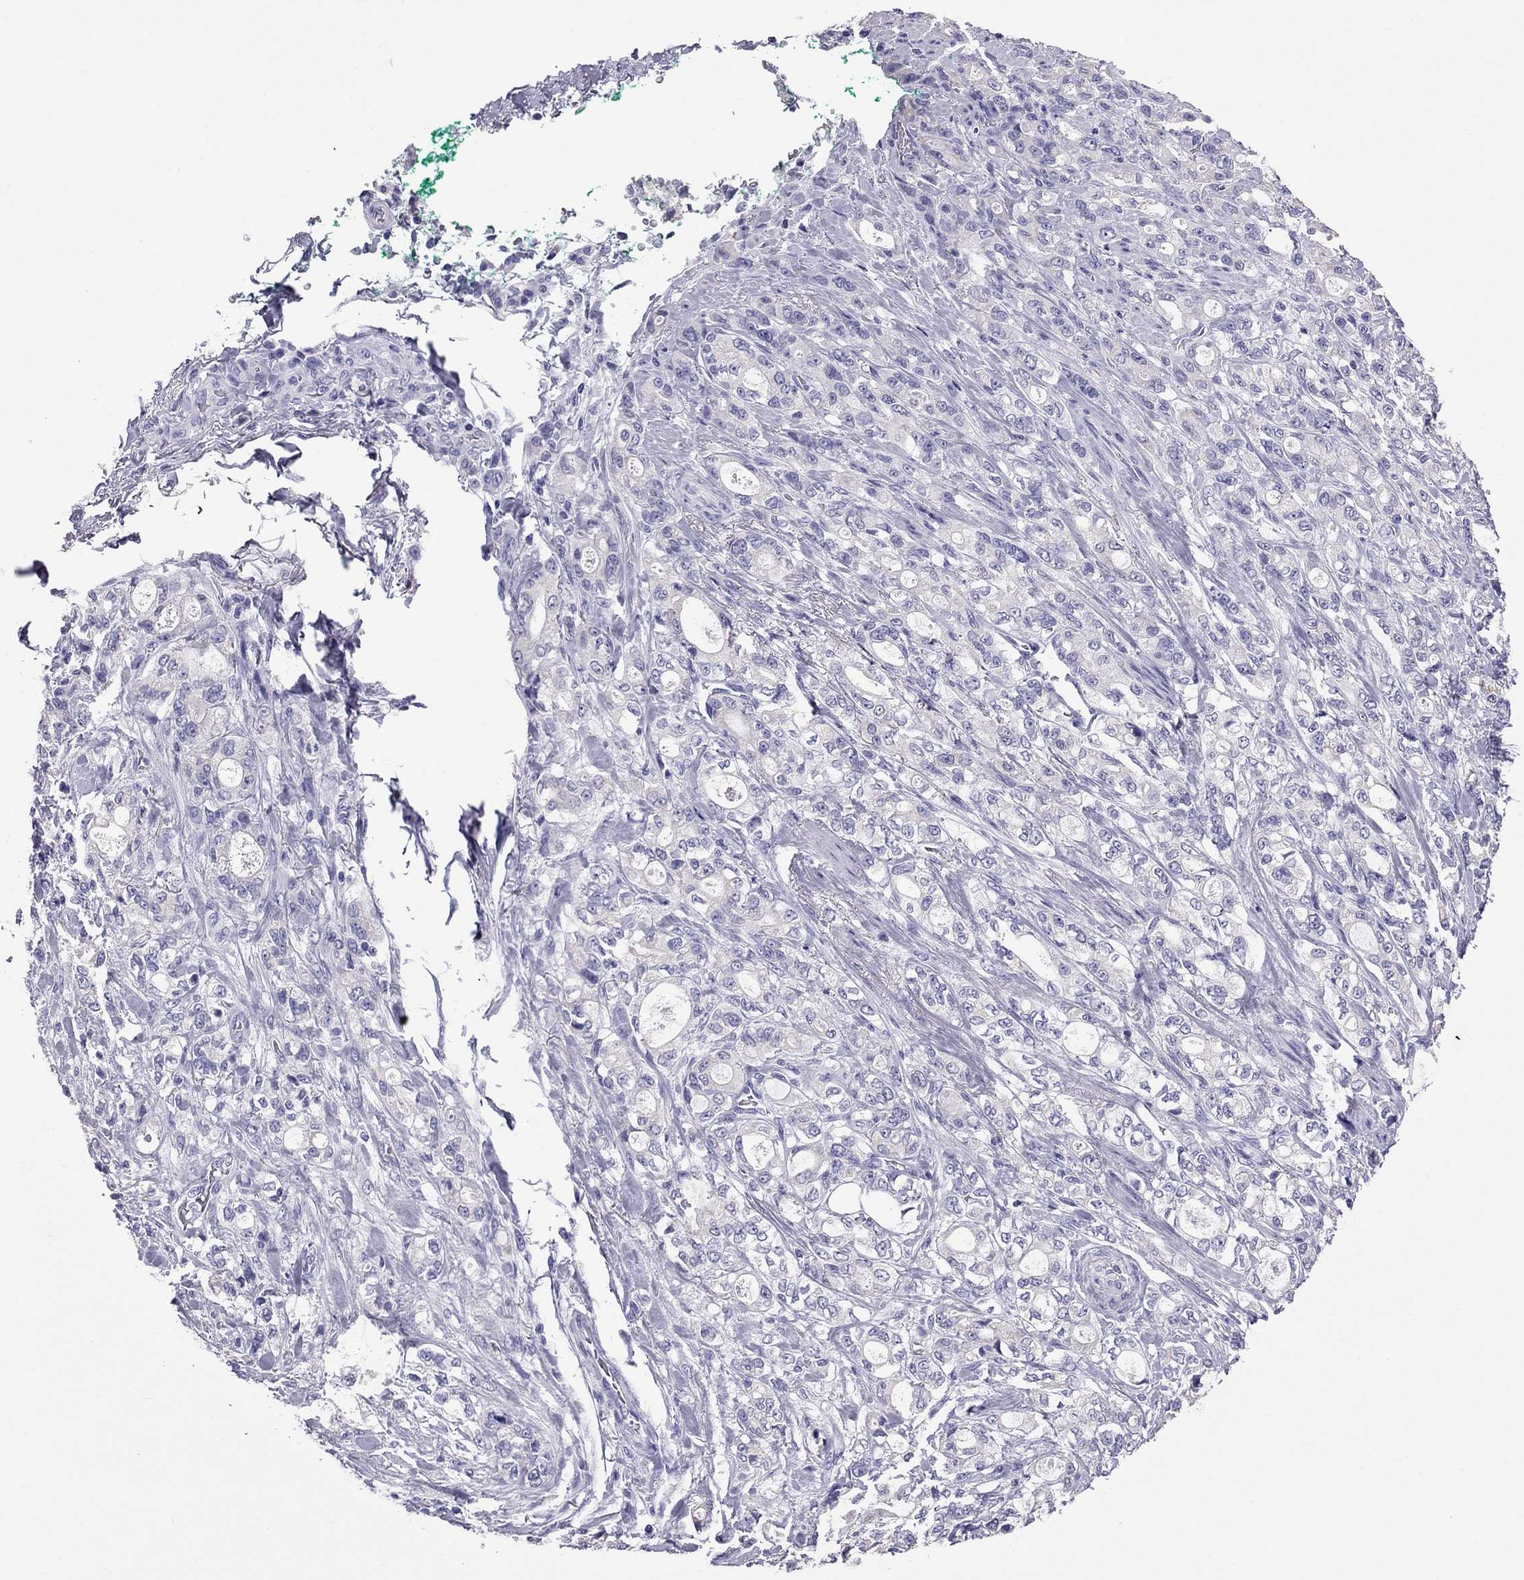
{"staining": {"intensity": "negative", "quantity": "none", "location": "none"}, "tissue": "stomach cancer", "cell_type": "Tumor cells", "image_type": "cancer", "snomed": [{"axis": "morphology", "description": "Adenocarcinoma, NOS"}, {"axis": "topography", "description": "Stomach"}], "caption": "Stomach cancer (adenocarcinoma) was stained to show a protein in brown. There is no significant positivity in tumor cells.", "gene": "TTLL13", "patient": {"sex": "male", "age": 63}}